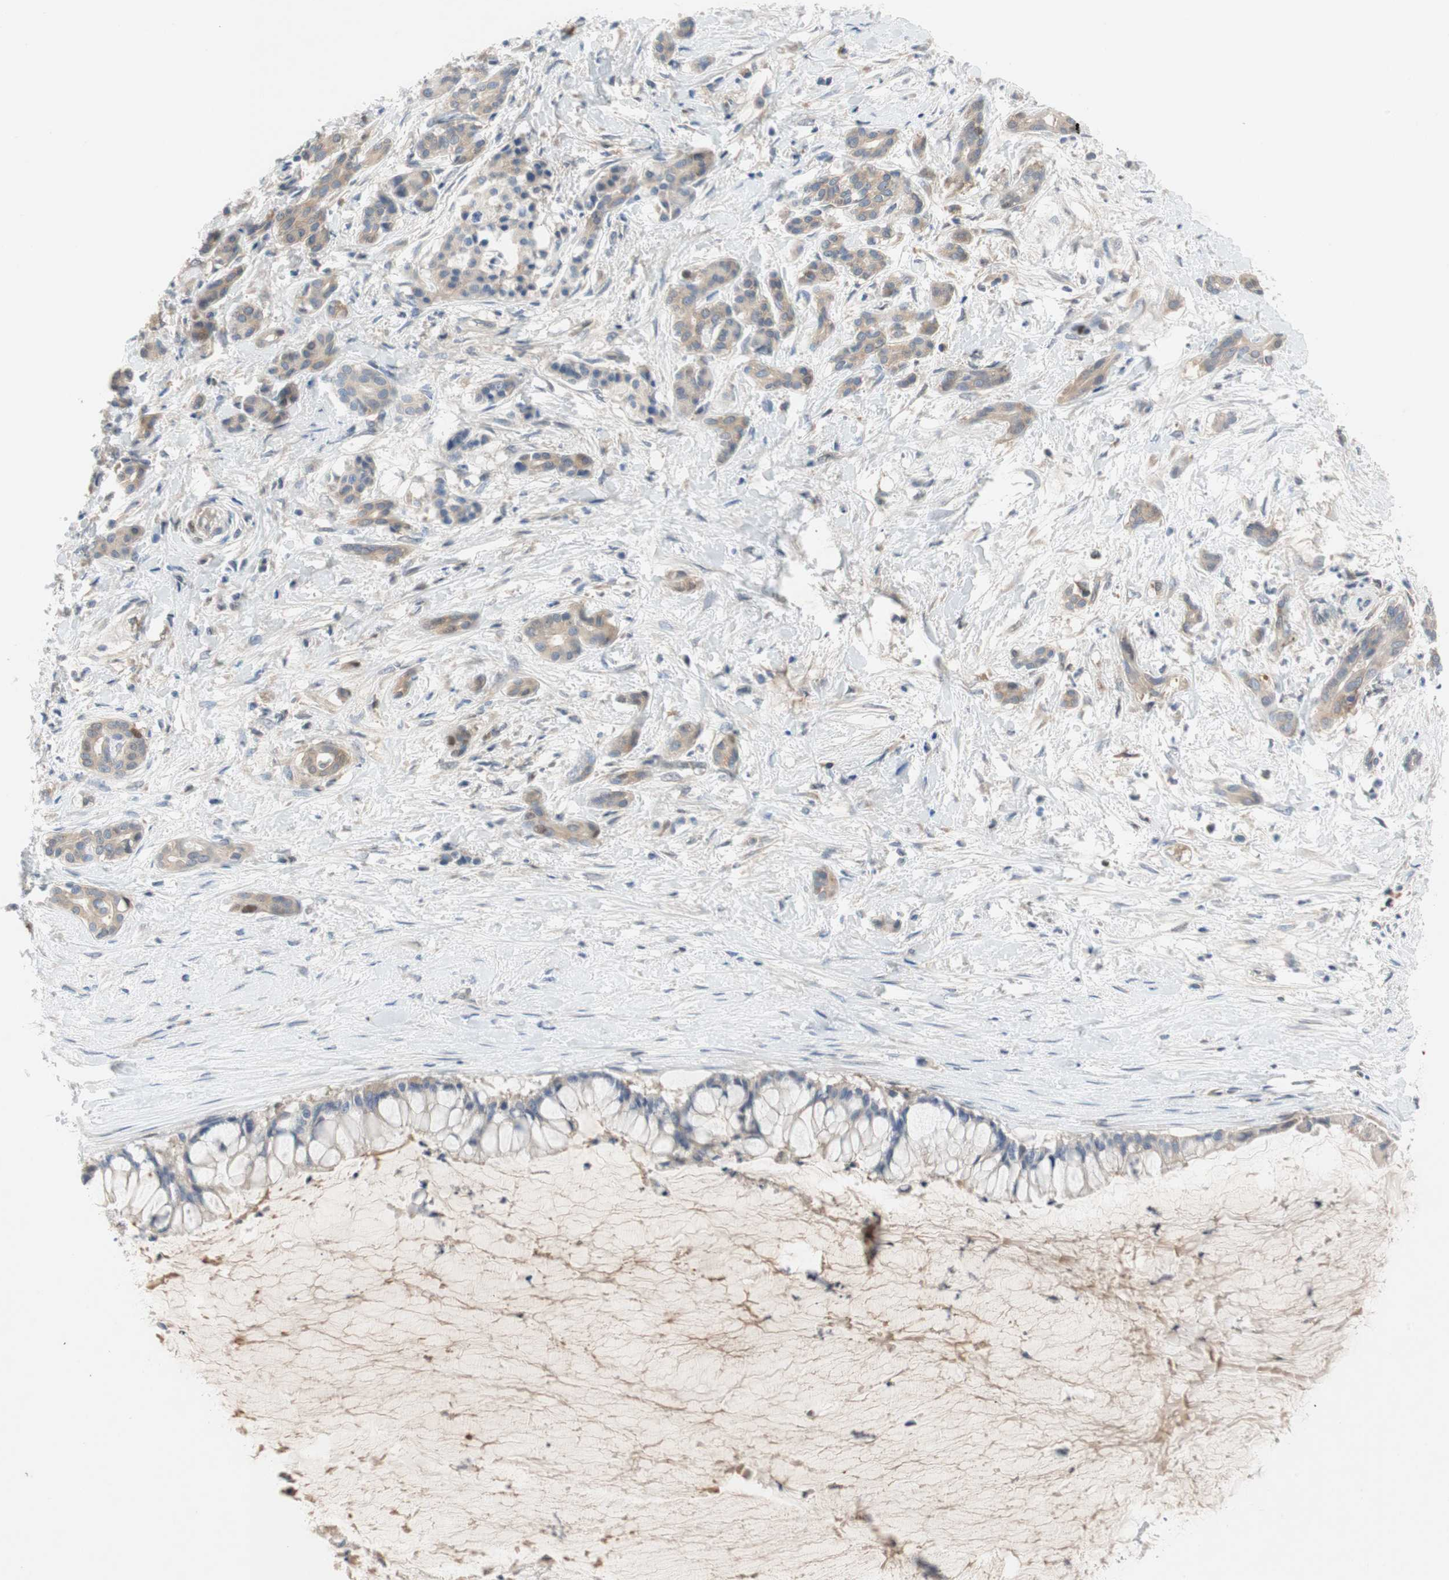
{"staining": {"intensity": "weak", "quantity": "25%-75%", "location": "cytoplasmic/membranous"}, "tissue": "pancreatic cancer", "cell_type": "Tumor cells", "image_type": "cancer", "snomed": [{"axis": "morphology", "description": "Adenocarcinoma, NOS"}, {"axis": "topography", "description": "Pancreas"}], "caption": "Immunohistochemical staining of human pancreatic cancer (adenocarcinoma) demonstrates low levels of weak cytoplasmic/membranous positivity in approximately 25%-75% of tumor cells. The staining is performed using DAB (3,3'-diaminobenzidine) brown chromogen to label protein expression. The nuclei are counter-stained blue using hematoxylin.", "gene": "RELB", "patient": {"sex": "male", "age": 41}}